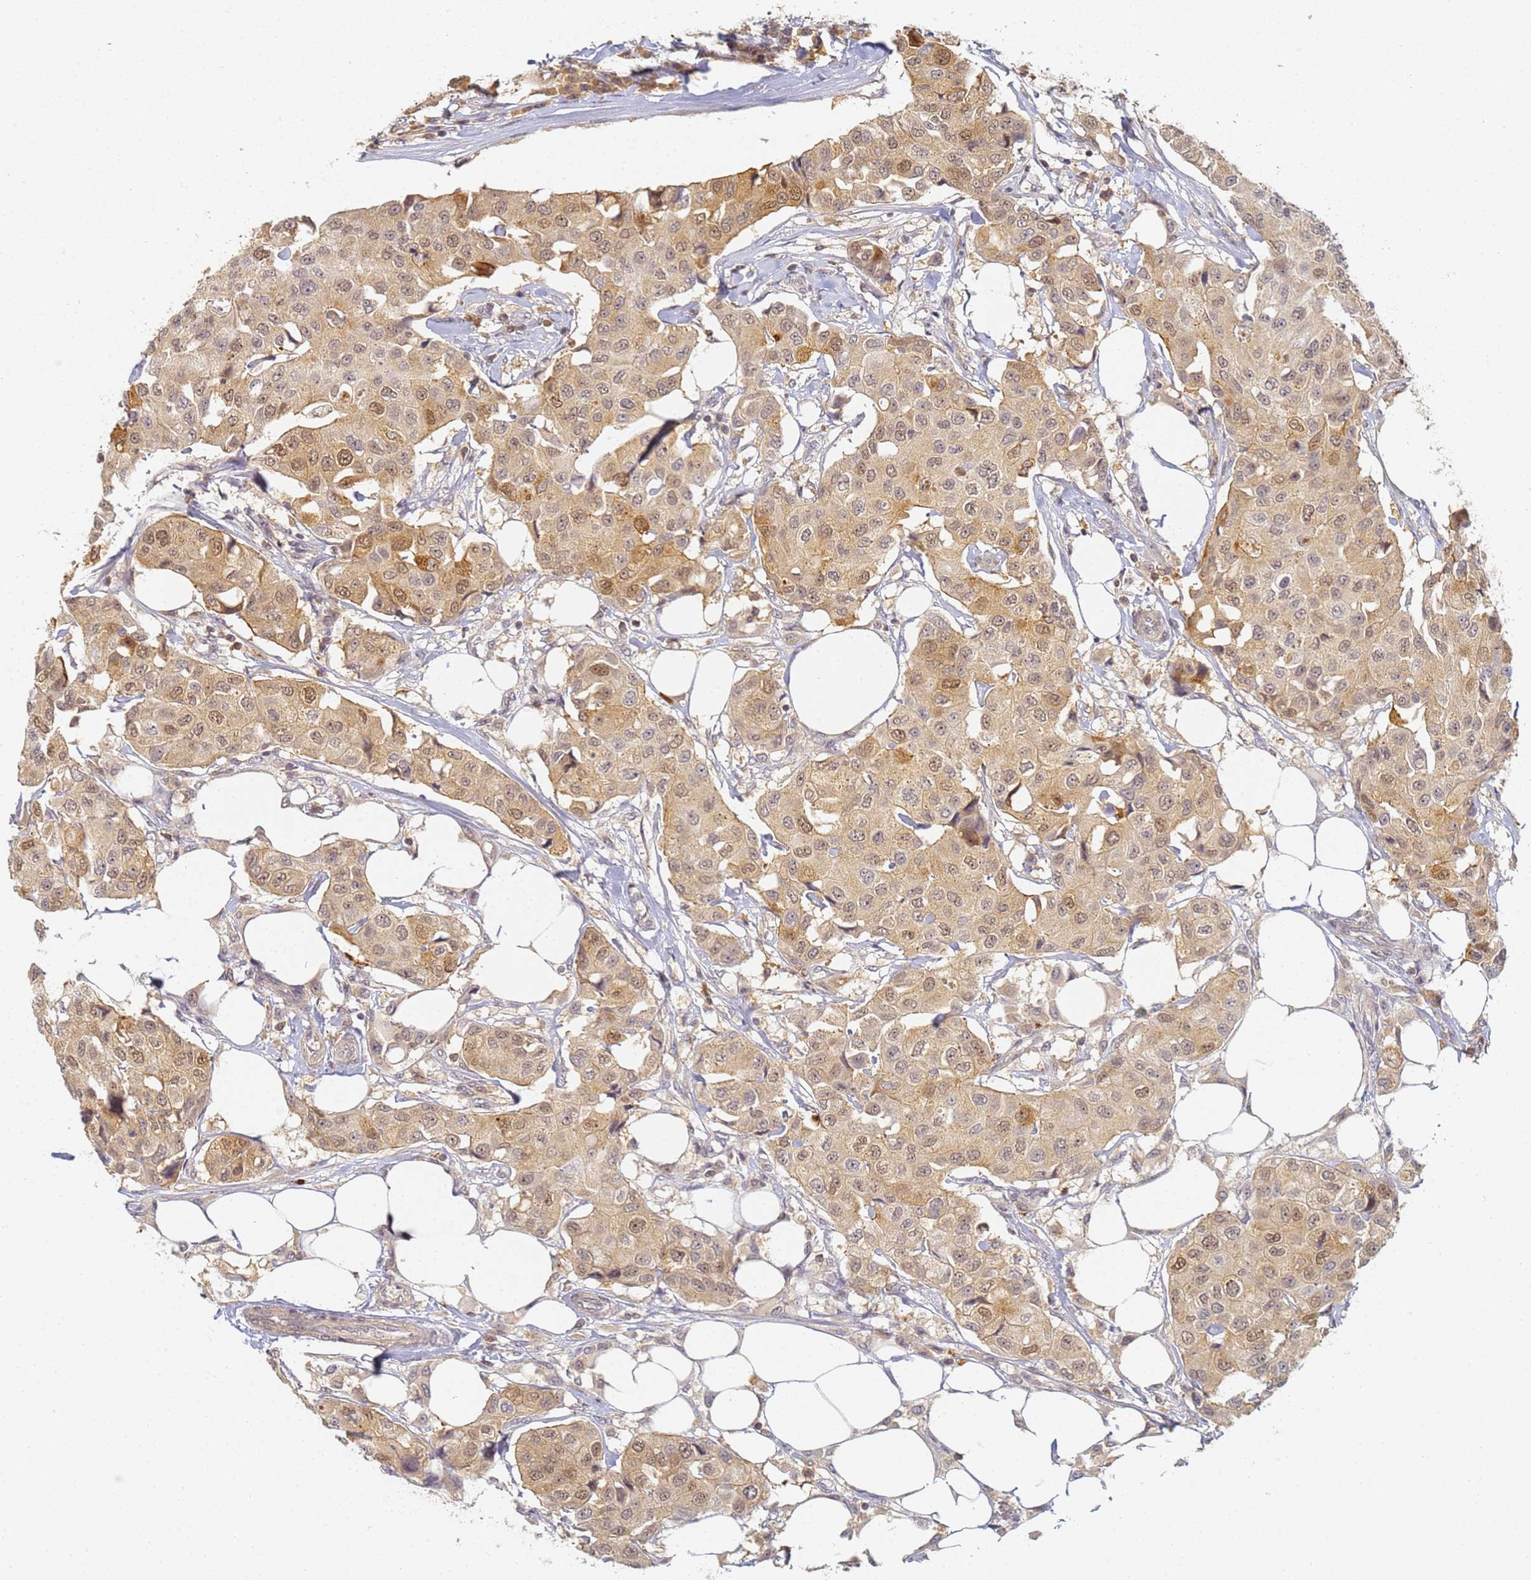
{"staining": {"intensity": "moderate", "quantity": ">75%", "location": "cytoplasmic/membranous,nuclear"}, "tissue": "breast cancer", "cell_type": "Tumor cells", "image_type": "cancer", "snomed": [{"axis": "morphology", "description": "Duct carcinoma"}, {"axis": "topography", "description": "Breast"}], "caption": "The image shows a brown stain indicating the presence of a protein in the cytoplasmic/membranous and nuclear of tumor cells in invasive ductal carcinoma (breast). (Stains: DAB in brown, nuclei in blue, Microscopy: brightfield microscopy at high magnification).", "gene": "HMCES", "patient": {"sex": "female", "age": 80}}